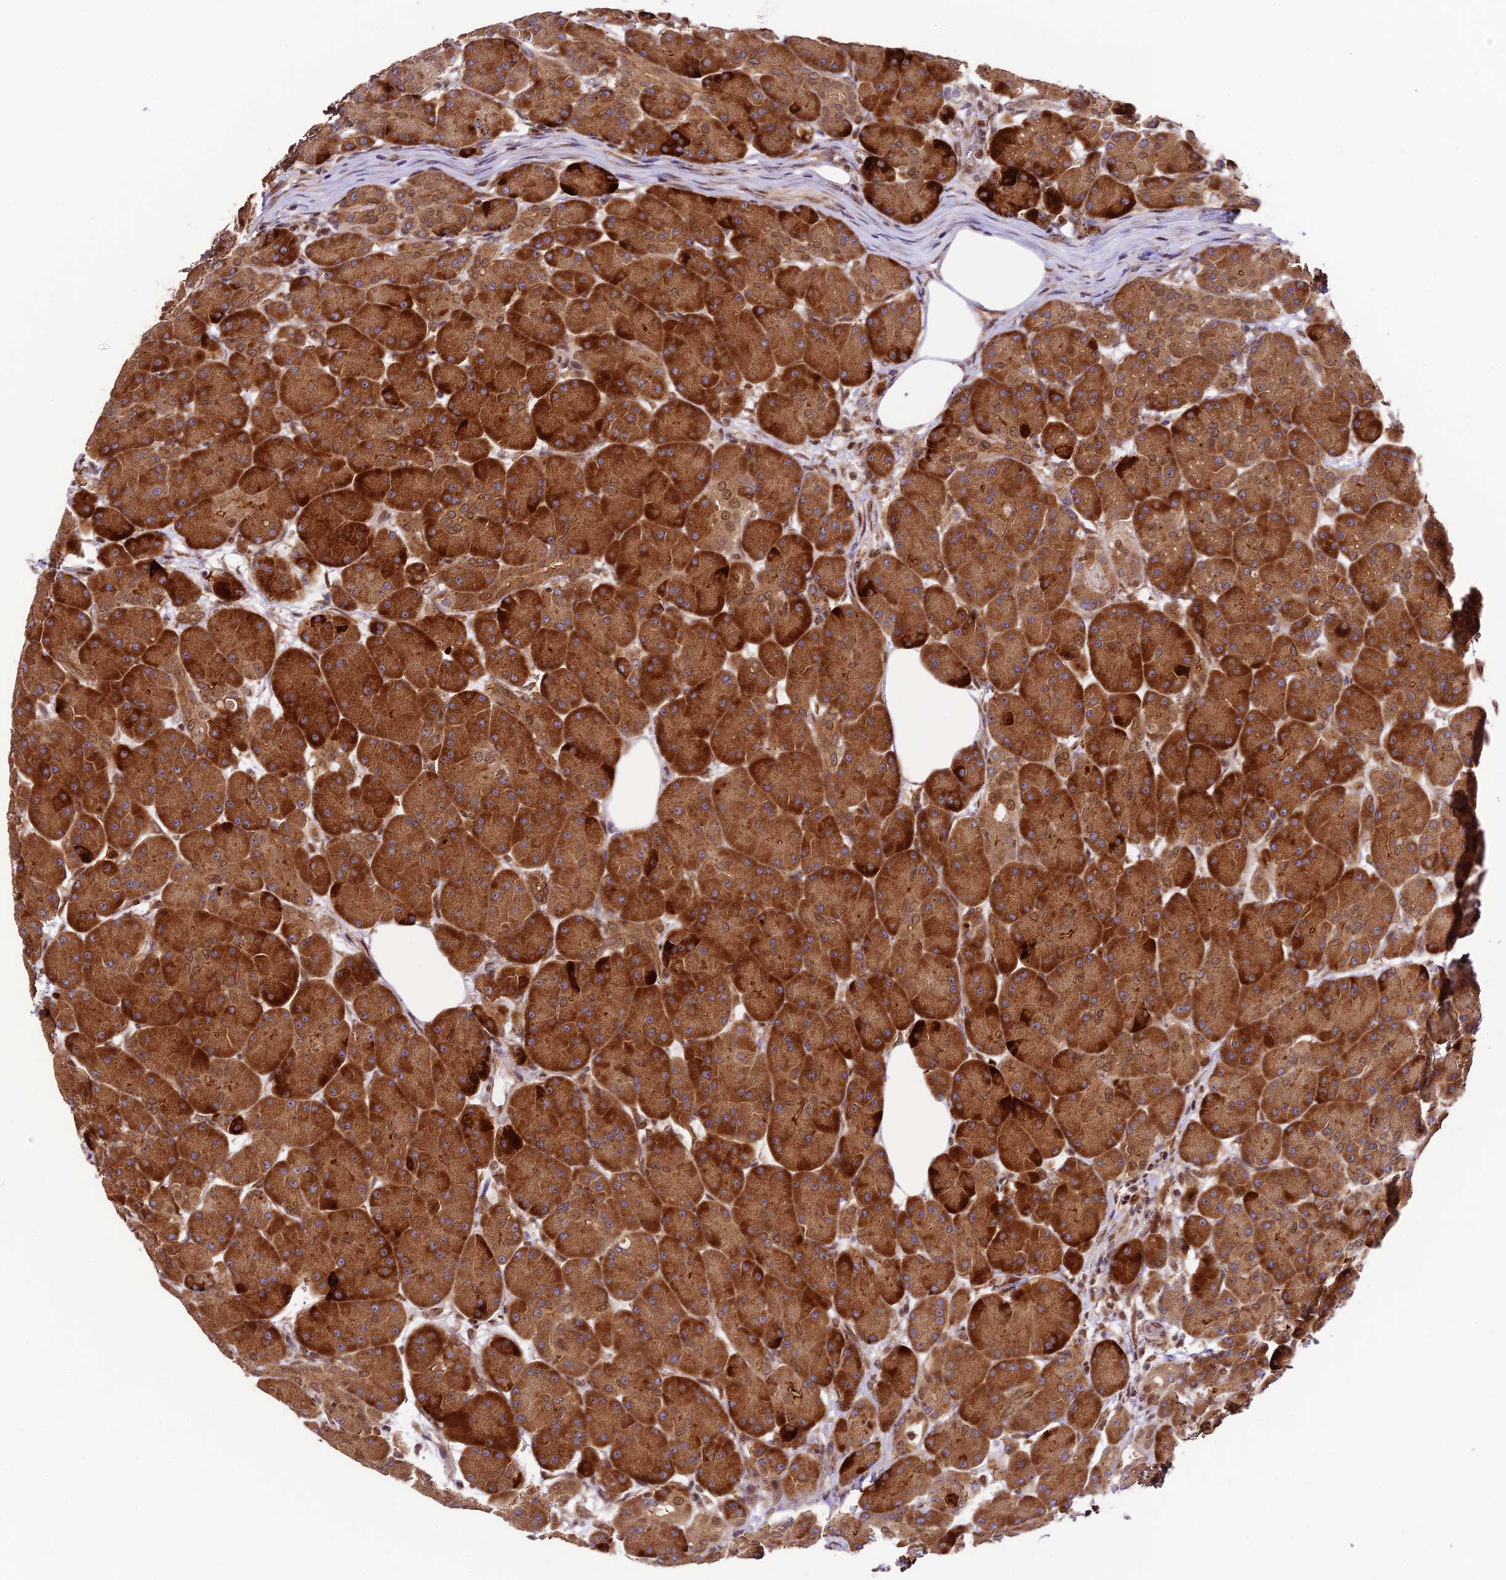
{"staining": {"intensity": "strong", "quantity": ">75%", "location": "cytoplasmic/membranous"}, "tissue": "pancreas", "cell_type": "Exocrine glandular cells", "image_type": "normal", "snomed": [{"axis": "morphology", "description": "Normal tissue, NOS"}, {"axis": "topography", "description": "Pancreas"}], "caption": "Immunohistochemical staining of normal human pancreas demonstrates strong cytoplasmic/membranous protein positivity in approximately >75% of exocrine glandular cells.", "gene": "TRIM22", "patient": {"sex": "male", "age": 63}}